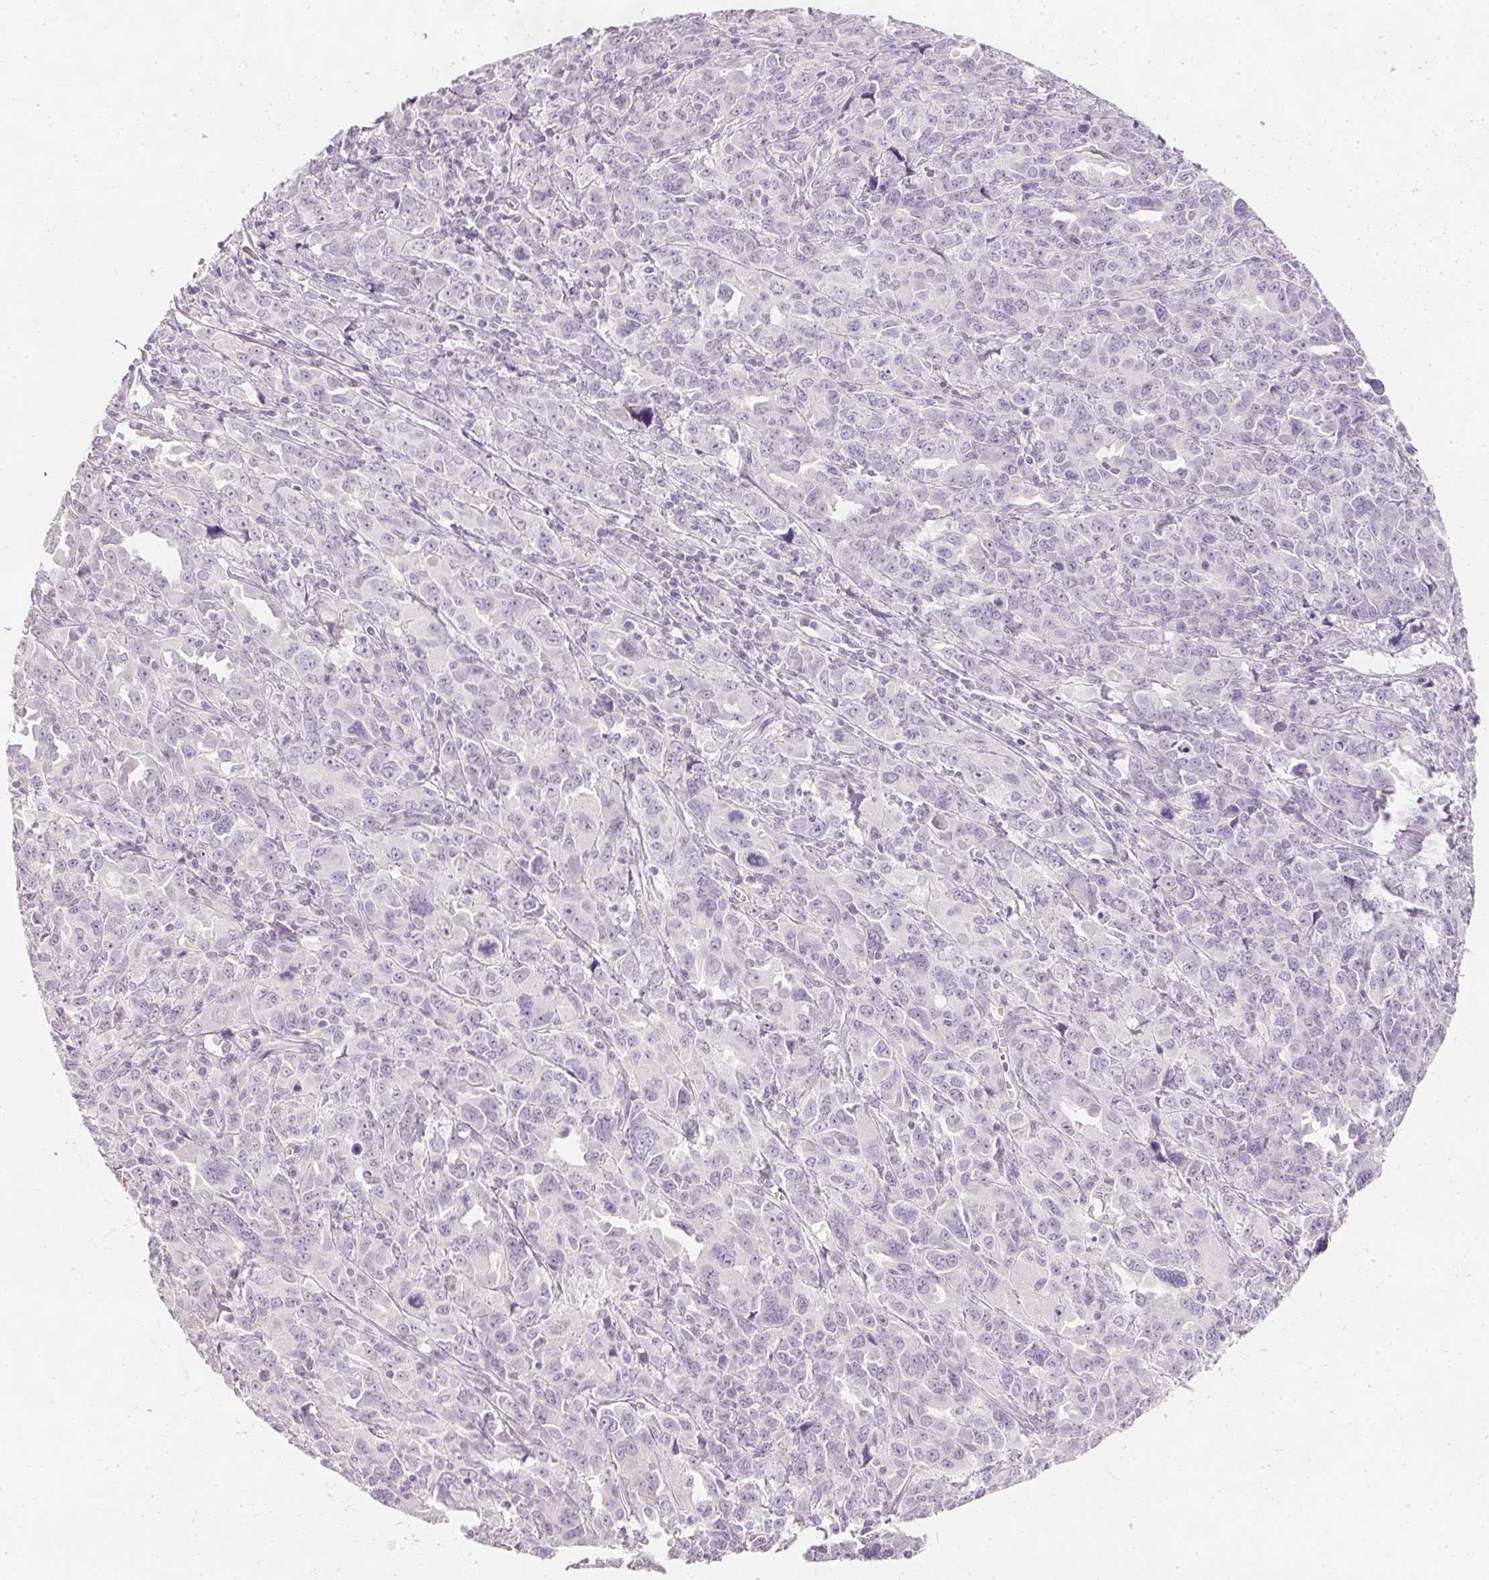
{"staining": {"intensity": "negative", "quantity": "none", "location": "none"}, "tissue": "ovarian cancer", "cell_type": "Tumor cells", "image_type": "cancer", "snomed": [{"axis": "morphology", "description": "Adenocarcinoma, NOS"}, {"axis": "morphology", "description": "Carcinoma, endometroid"}, {"axis": "topography", "description": "Ovary"}], "caption": "The immunohistochemistry (IHC) photomicrograph has no significant staining in tumor cells of ovarian cancer tissue.", "gene": "ELAVL3", "patient": {"sex": "female", "age": 72}}